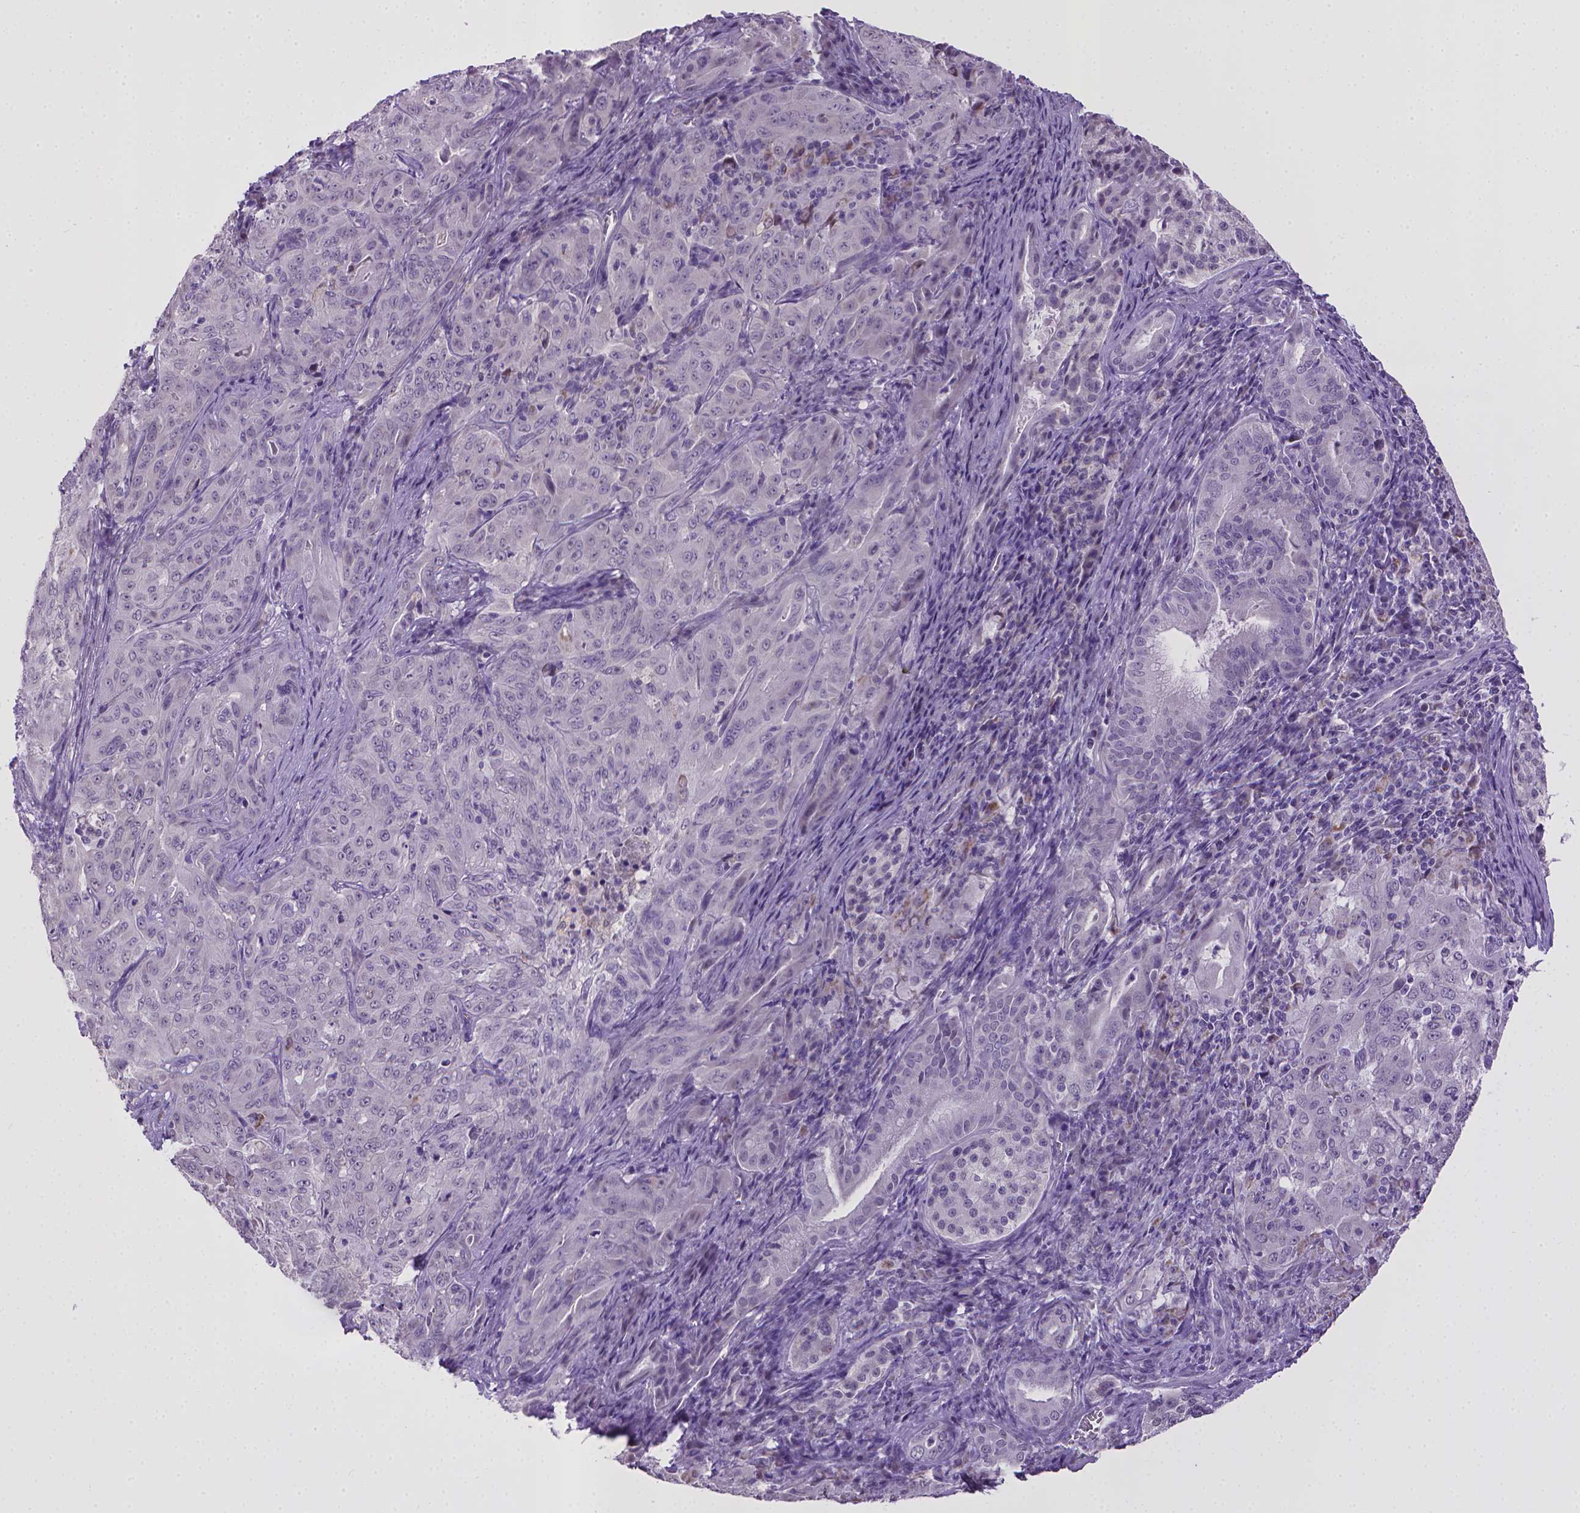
{"staining": {"intensity": "negative", "quantity": "none", "location": "none"}, "tissue": "pancreatic cancer", "cell_type": "Tumor cells", "image_type": "cancer", "snomed": [{"axis": "morphology", "description": "Adenocarcinoma, NOS"}, {"axis": "topography", "description": "Pancreas"}], "caption": "Pancreatic cancer (adenocarcinoma) was stained to show a protein in brown. There is no significant expression in tumor cells.", "gene": "KMO", "patient": {"sex": "male", "age": 63}}